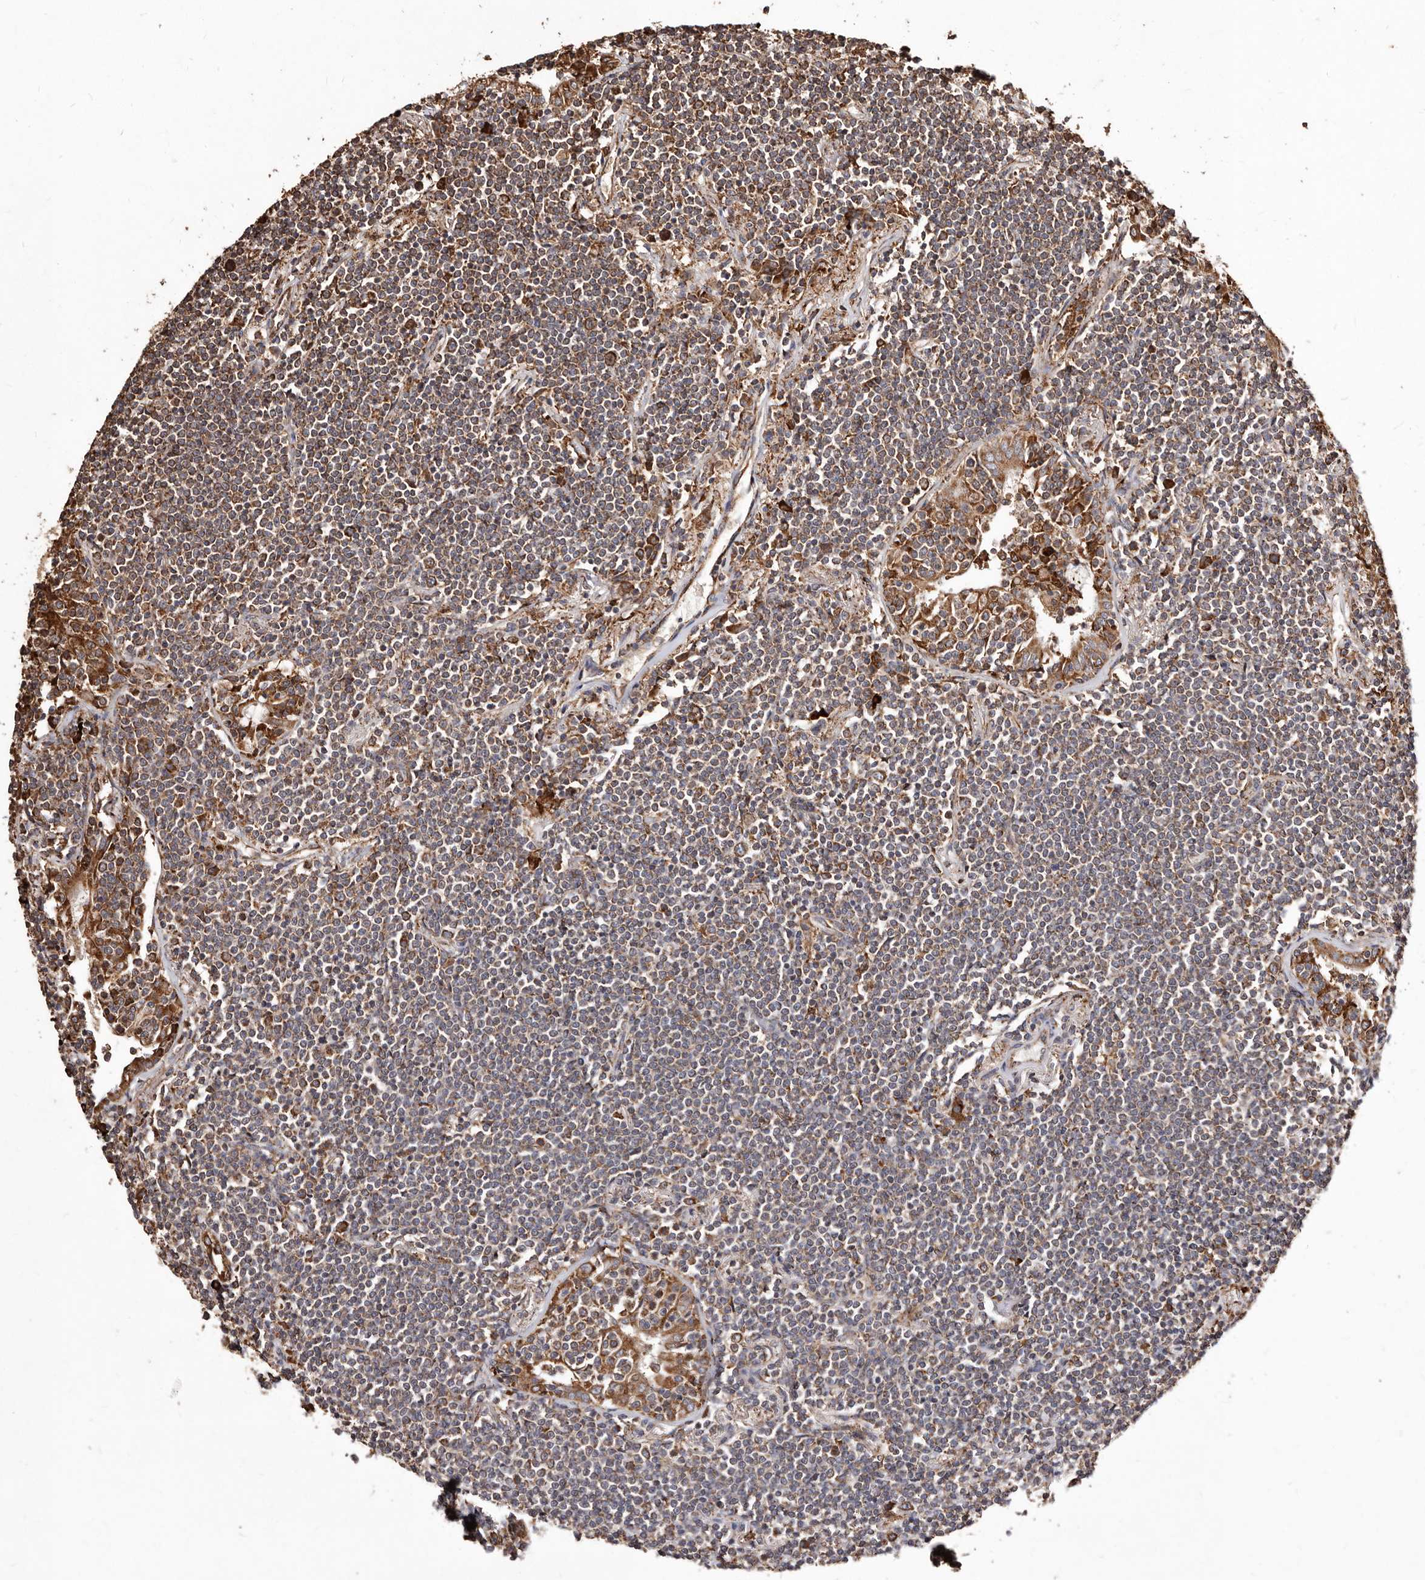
{"staining": {"intensity": "moderate", "quantity": "<25%", "location": "cytoplasmic/membranous"}, "tissue": "lymphoma", "cell_type": "Tumor cells", "image_type": "cancer", "snomed": [{"axis": "morphology", "description": "Malignant lymphoma, non-Hodgkin's type, Low grade"}, {"axis": "topography", "description": "Lung"}], "caption": "This photomicrograph reveals immunohistochemistry staining of low-grade malignant lymphoma, non-Hodgkin's type, with low moderate cytoplasmic/membranous positivity in about <25% of tumor cells.", "gene": "STEAP2", "patient": {"sex": "female", "age": 71}}